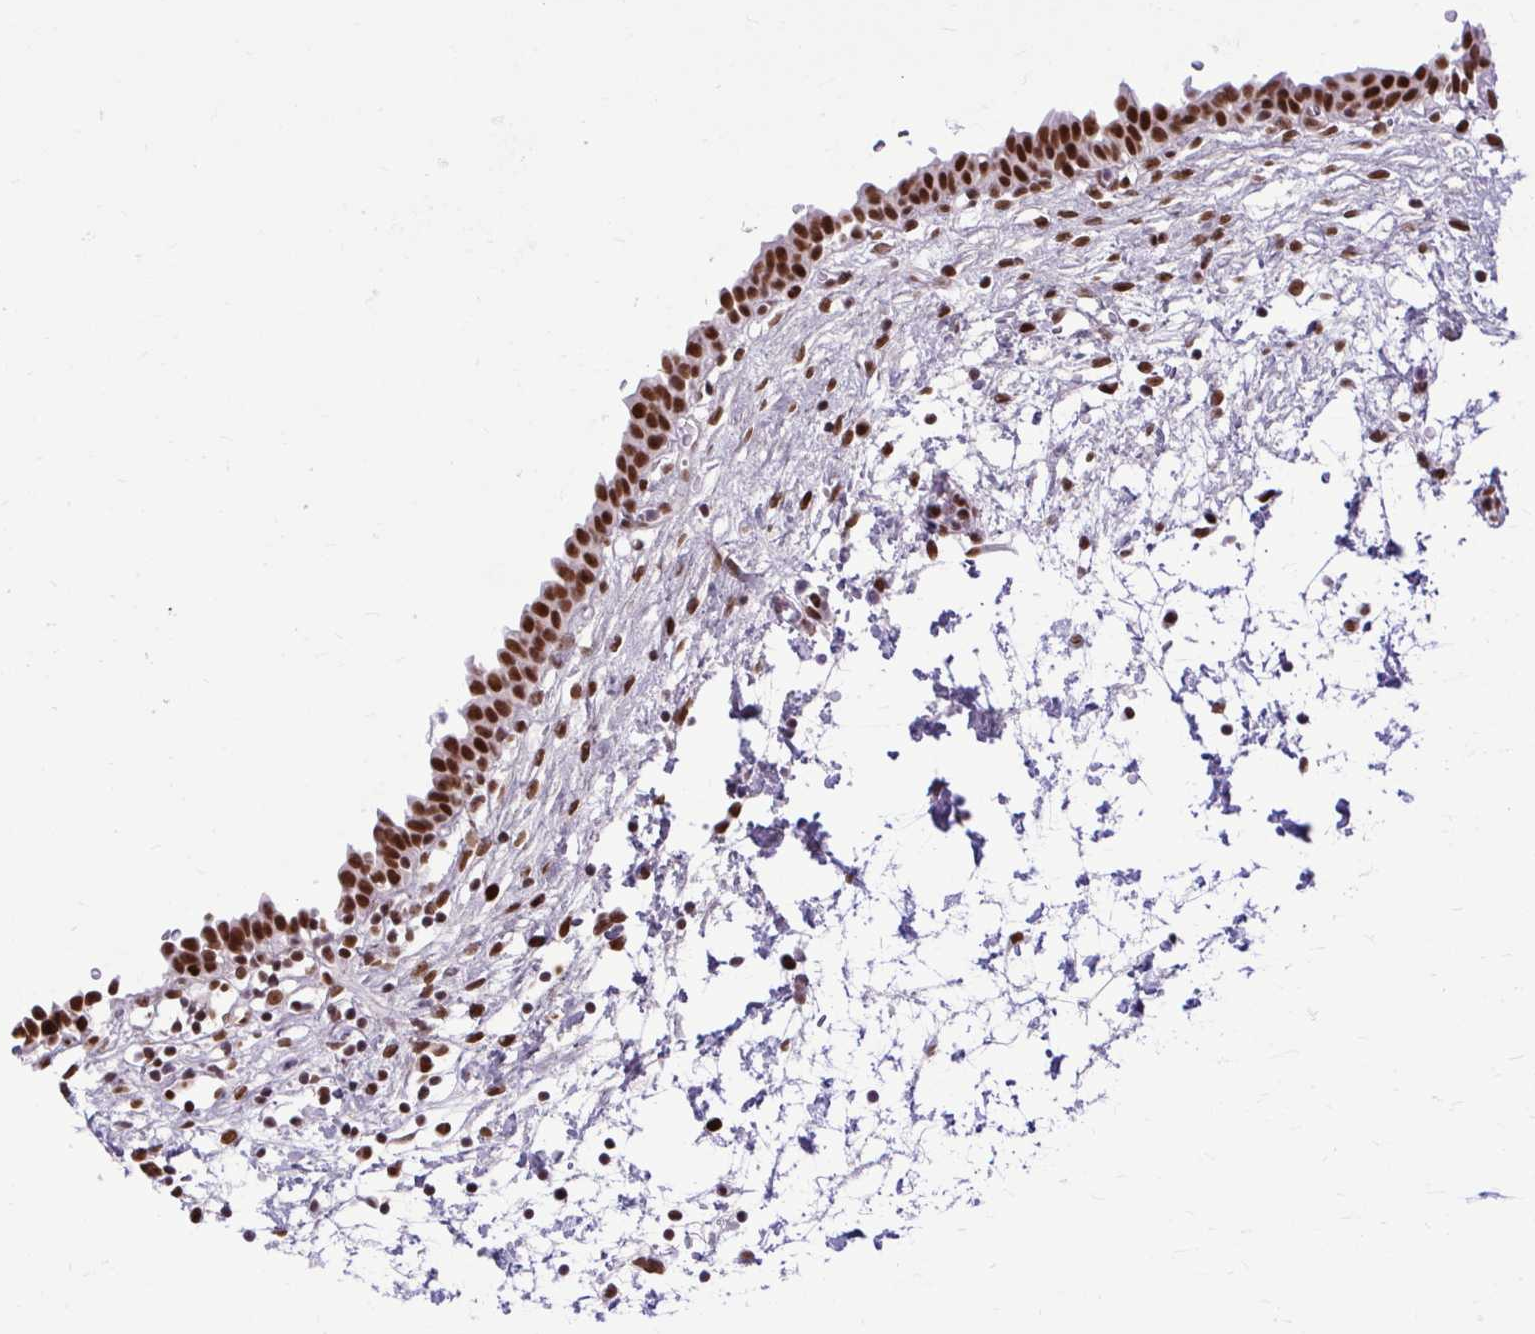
{"staining": {"intensity": "strong", "quantity": ">75%", "location": "nuclear"}, "tissue": "urinary bladder", "cell_type": "Urothelial cells", "image_type": "normal", "snomed": [{"axis": "morphology", "description": "Normal tissue, NOS"}, {"axis": "topography", "description": "Urinary bladder"}], "caption": "Immunohistochemistry staining of unremarkable urinary bladder, which displays high levels of strong nuclear expression in about >75% of urothelial cells indicating strong nuclear protein staining. The staining was performed using DAB (3,3'-diaminobenzidine) (brown) for protein detection and nuclei were counterstained in hematoxylin (blue).", "gene": "CDYL", "patient": {"sex": "male", "age": 37}}